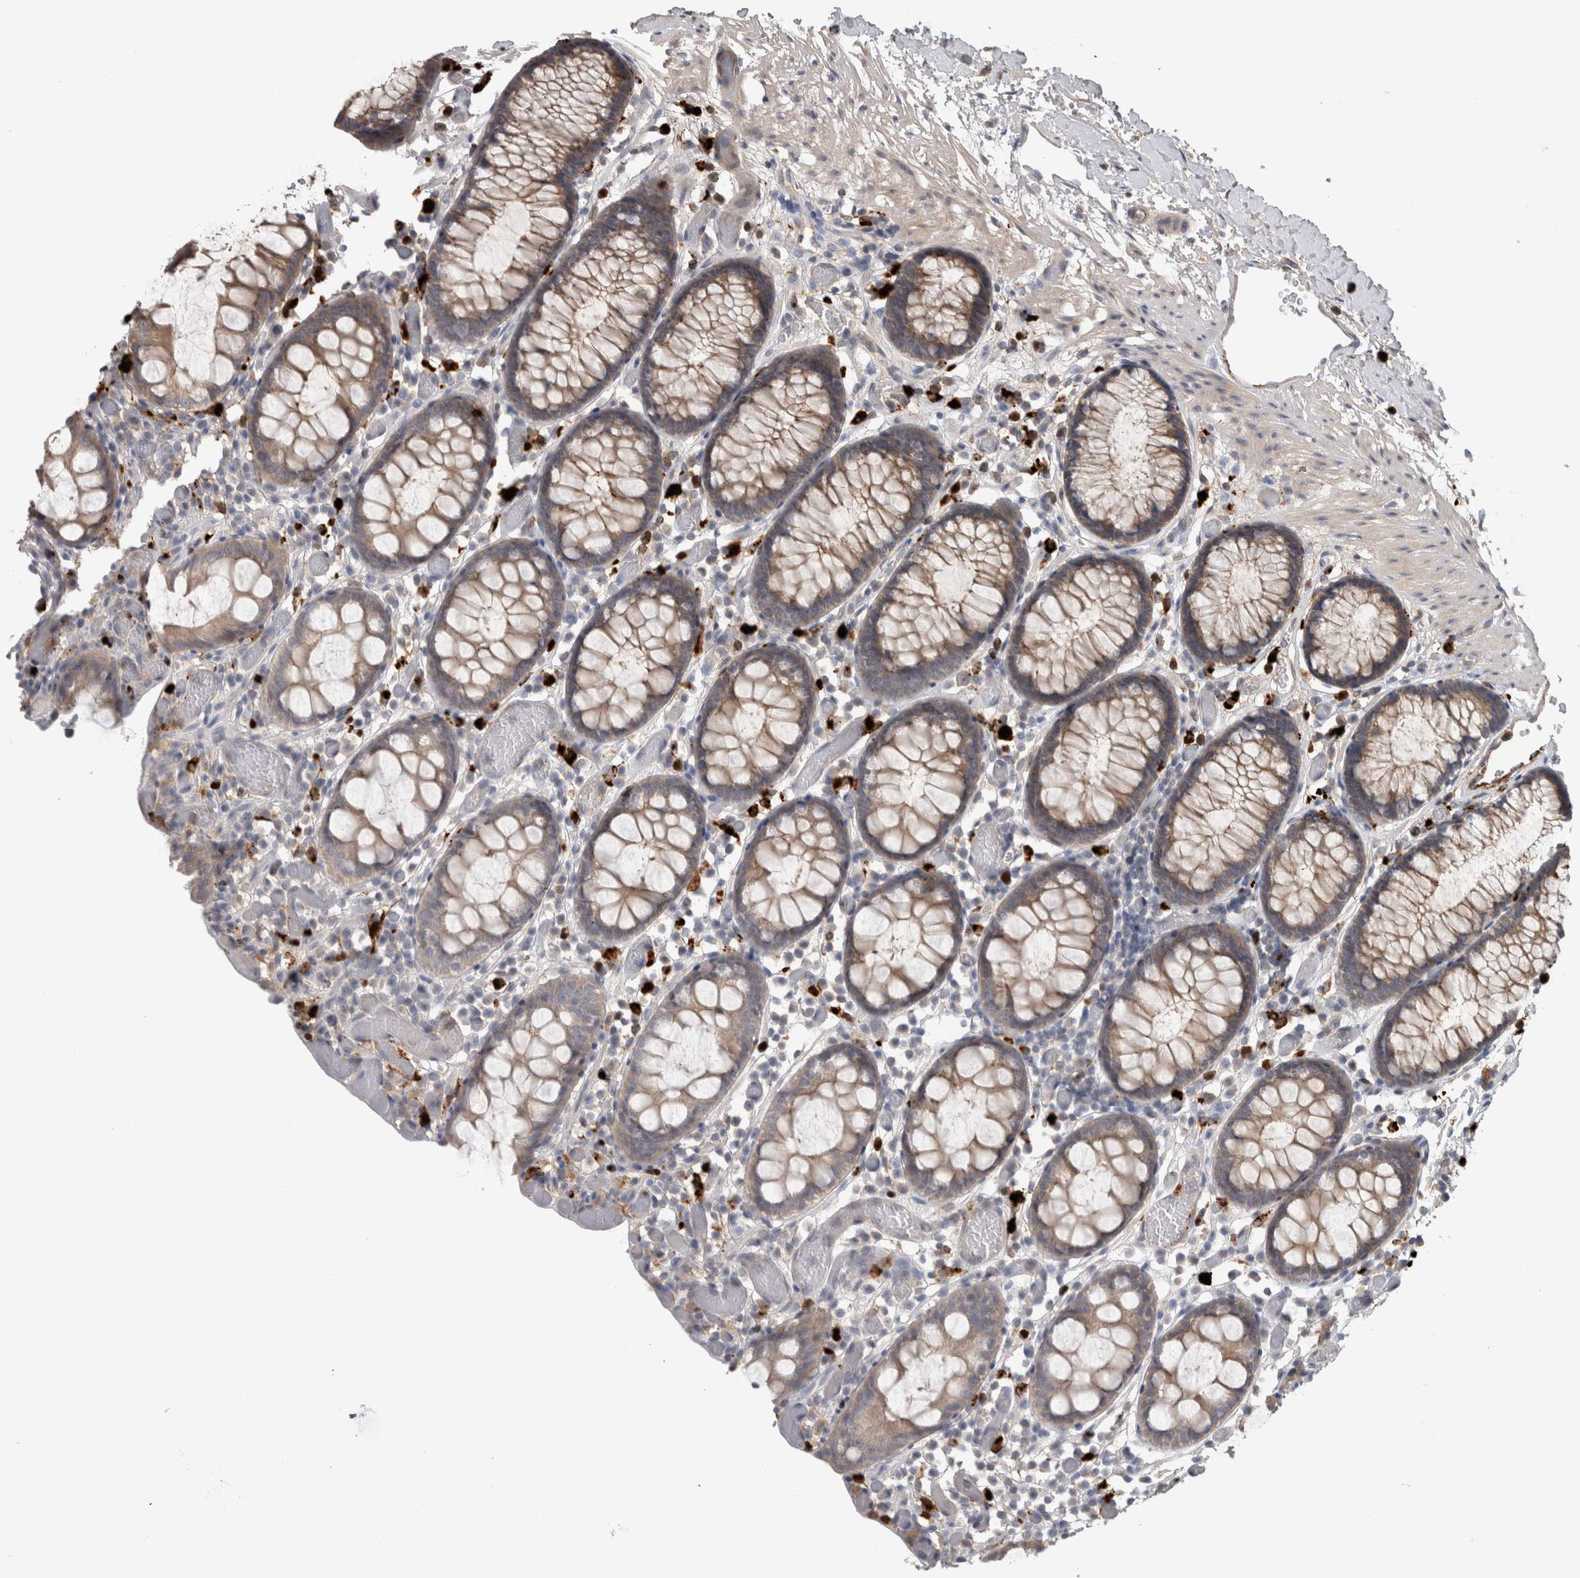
{"staining": {"intensity": "moderate", "quantity": ">75%", "location": "cytoplasmic/membranous"}, "tissue": "colon", "cell_type": "Endothelial cells", "image_type": "normal", "snomed": [{"axis": "morphology", "description": "Normal tissue, NOS"}, {"axis": "topography", "description": "Colon"}], "caption": "Colon stained with immunohistochemistry (IHC) reveals moderate cytoplasmic/membranous positivity in about >75% of endothelial cells.", "gene": "TARBP1", "patient": {"sex": "male", "age": 14}}